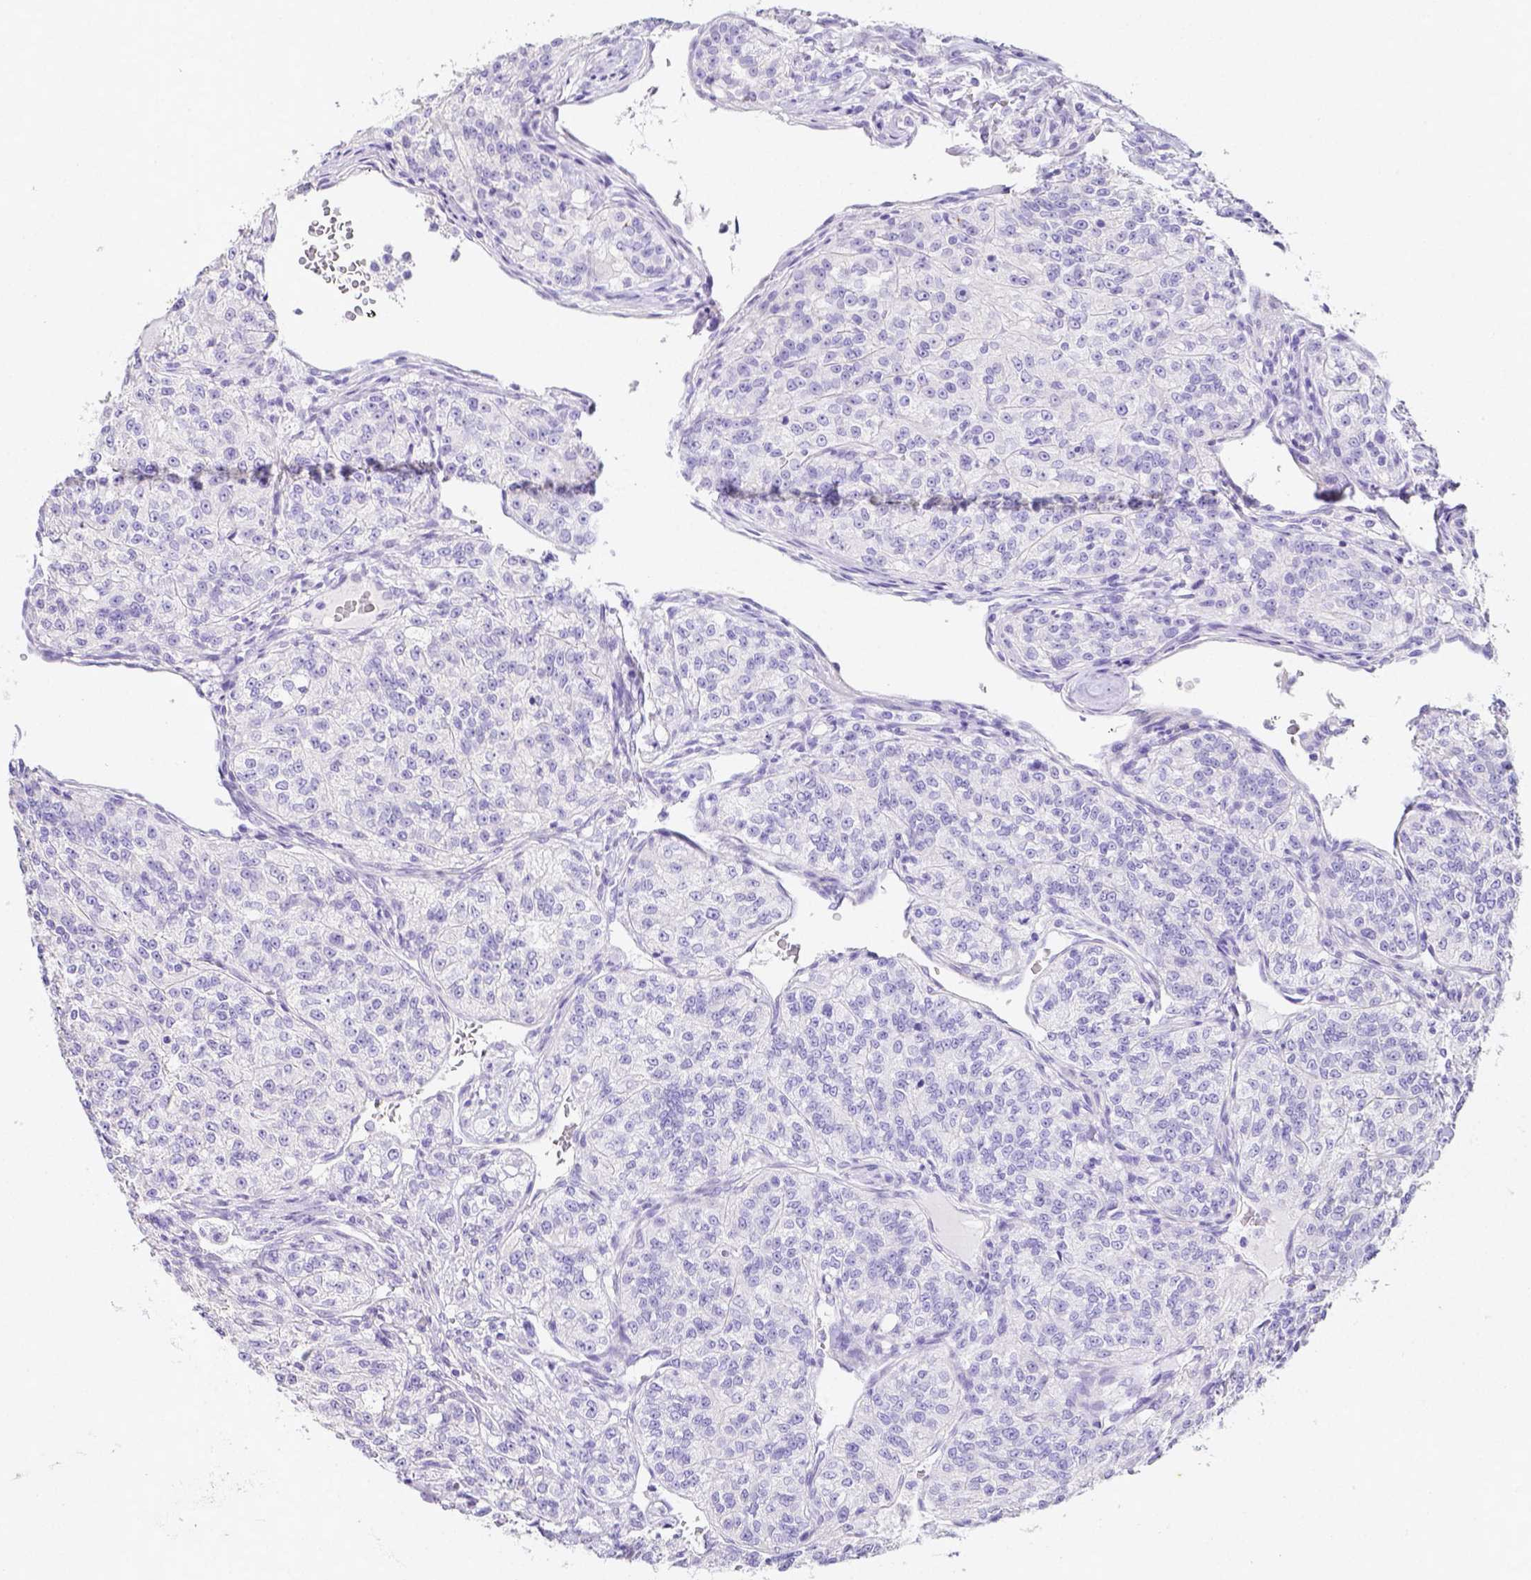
{"staining": {"intensity": "negative", "quantity": "none", "location": "none"}, "tissue": "renal cancer", "cell_type": "Tumor cells", "image_type": "cancer", "snomed": [{"axis": "morphology", "description": "Adenocarcinoma, NOS"}, {"axis": "topography", "description": "Kidney"}], "caption": "Tumor cells show no significant protein expression in renal cancer.", "gene": "ARHGAP36", "patient": {"sex": "female", "age": 63}}